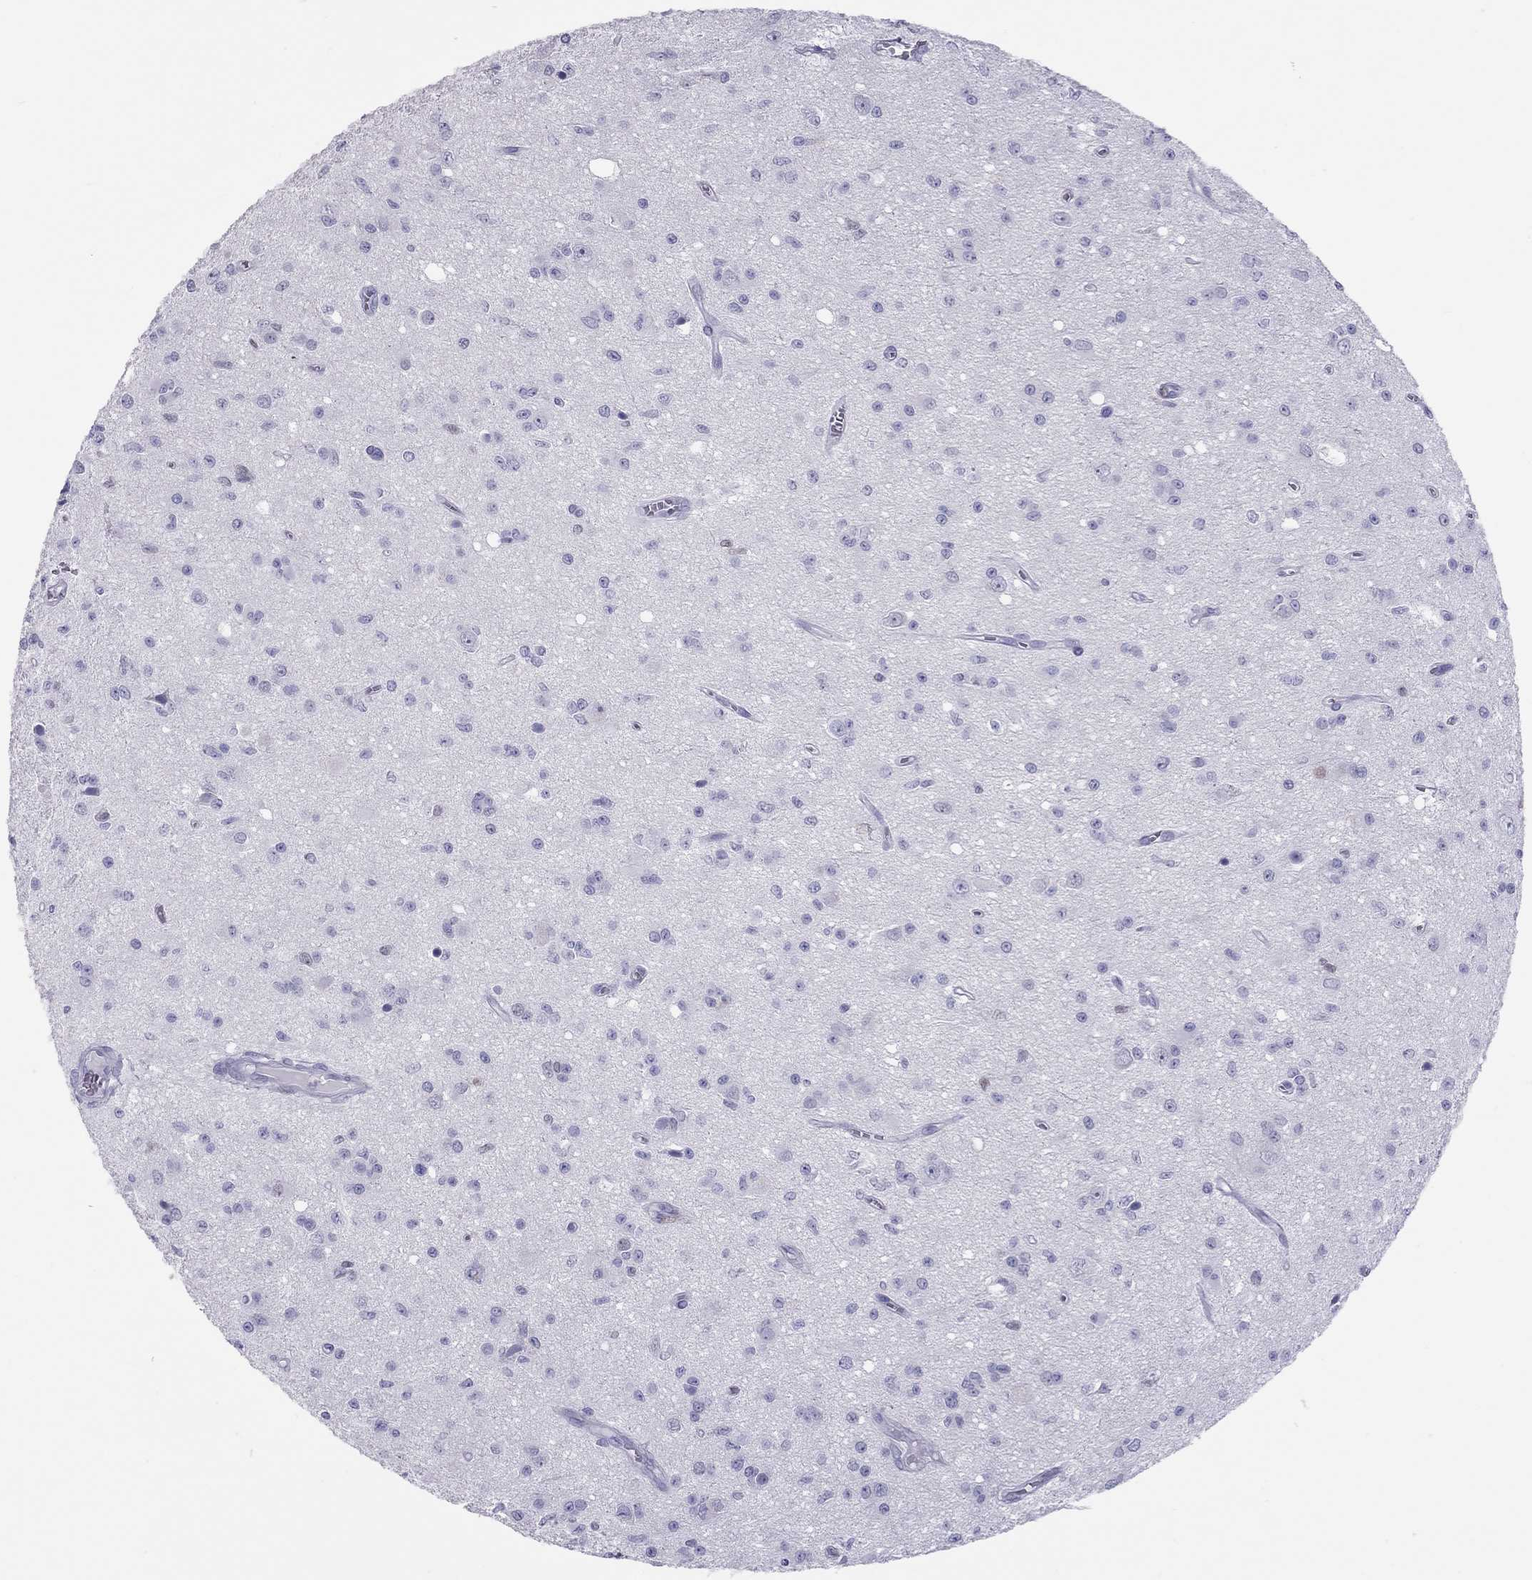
{"staining": {"intensity": "negative", "quantity": "none", "location": "none"}, "tissue": "glioma", "cell_type": "Tumor cells", "image_type": "cancer", "snomed": [{"axis": "morphology", "description": "Glioma, malignant, Low grade"}, {"axis": "topography", "description": "Brain"}], "caption": "There is no significant expression in tumor cells of glioma.", "gene": "STAG3", "patient": {"sex": "female", "age": 45}}